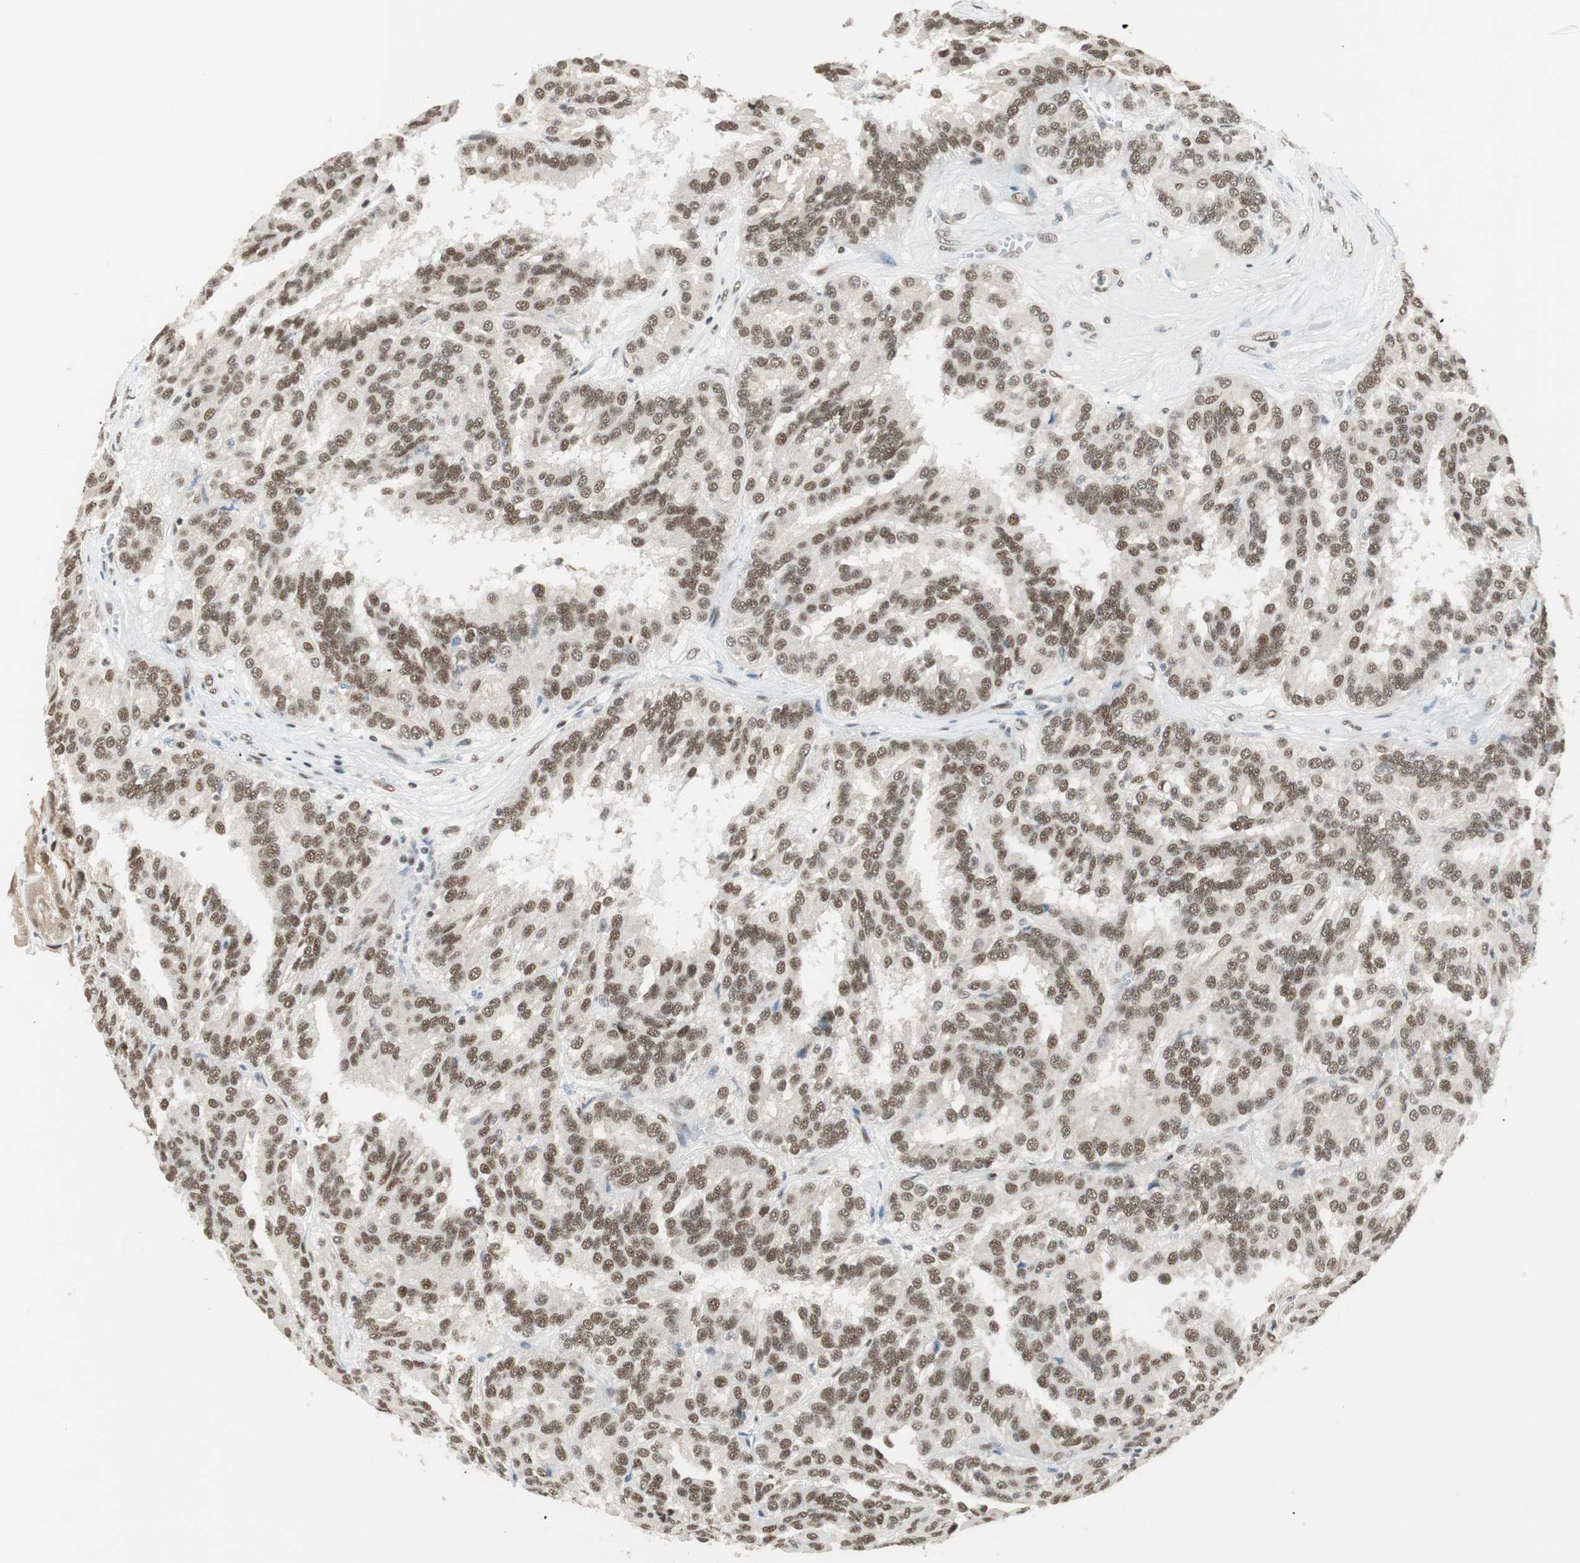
{"staining": {"intensity": "moderate", "quantity": ">75%", "location": "nuclear"}, "tissue": "renal cancer", "cell_type": "Tumor cells", "image_type": "cancer", "snomed": [{"axis": "morphology", "description": "Adenocarcinoma, NOS"}, {"axis": "topography", "description": "Kidney"}], "caption": "IHC micrograph of neoplastic tissue: human renal cancer stained using immunohistochemistry (IHC) demonstrates medium levels of moderate protein expression localized specifically in the nuclear of tumor cells, appearing as a nuclear brown color.", "gene": "ZBTB17", "patient": {"sex": "male", "age": 46}}